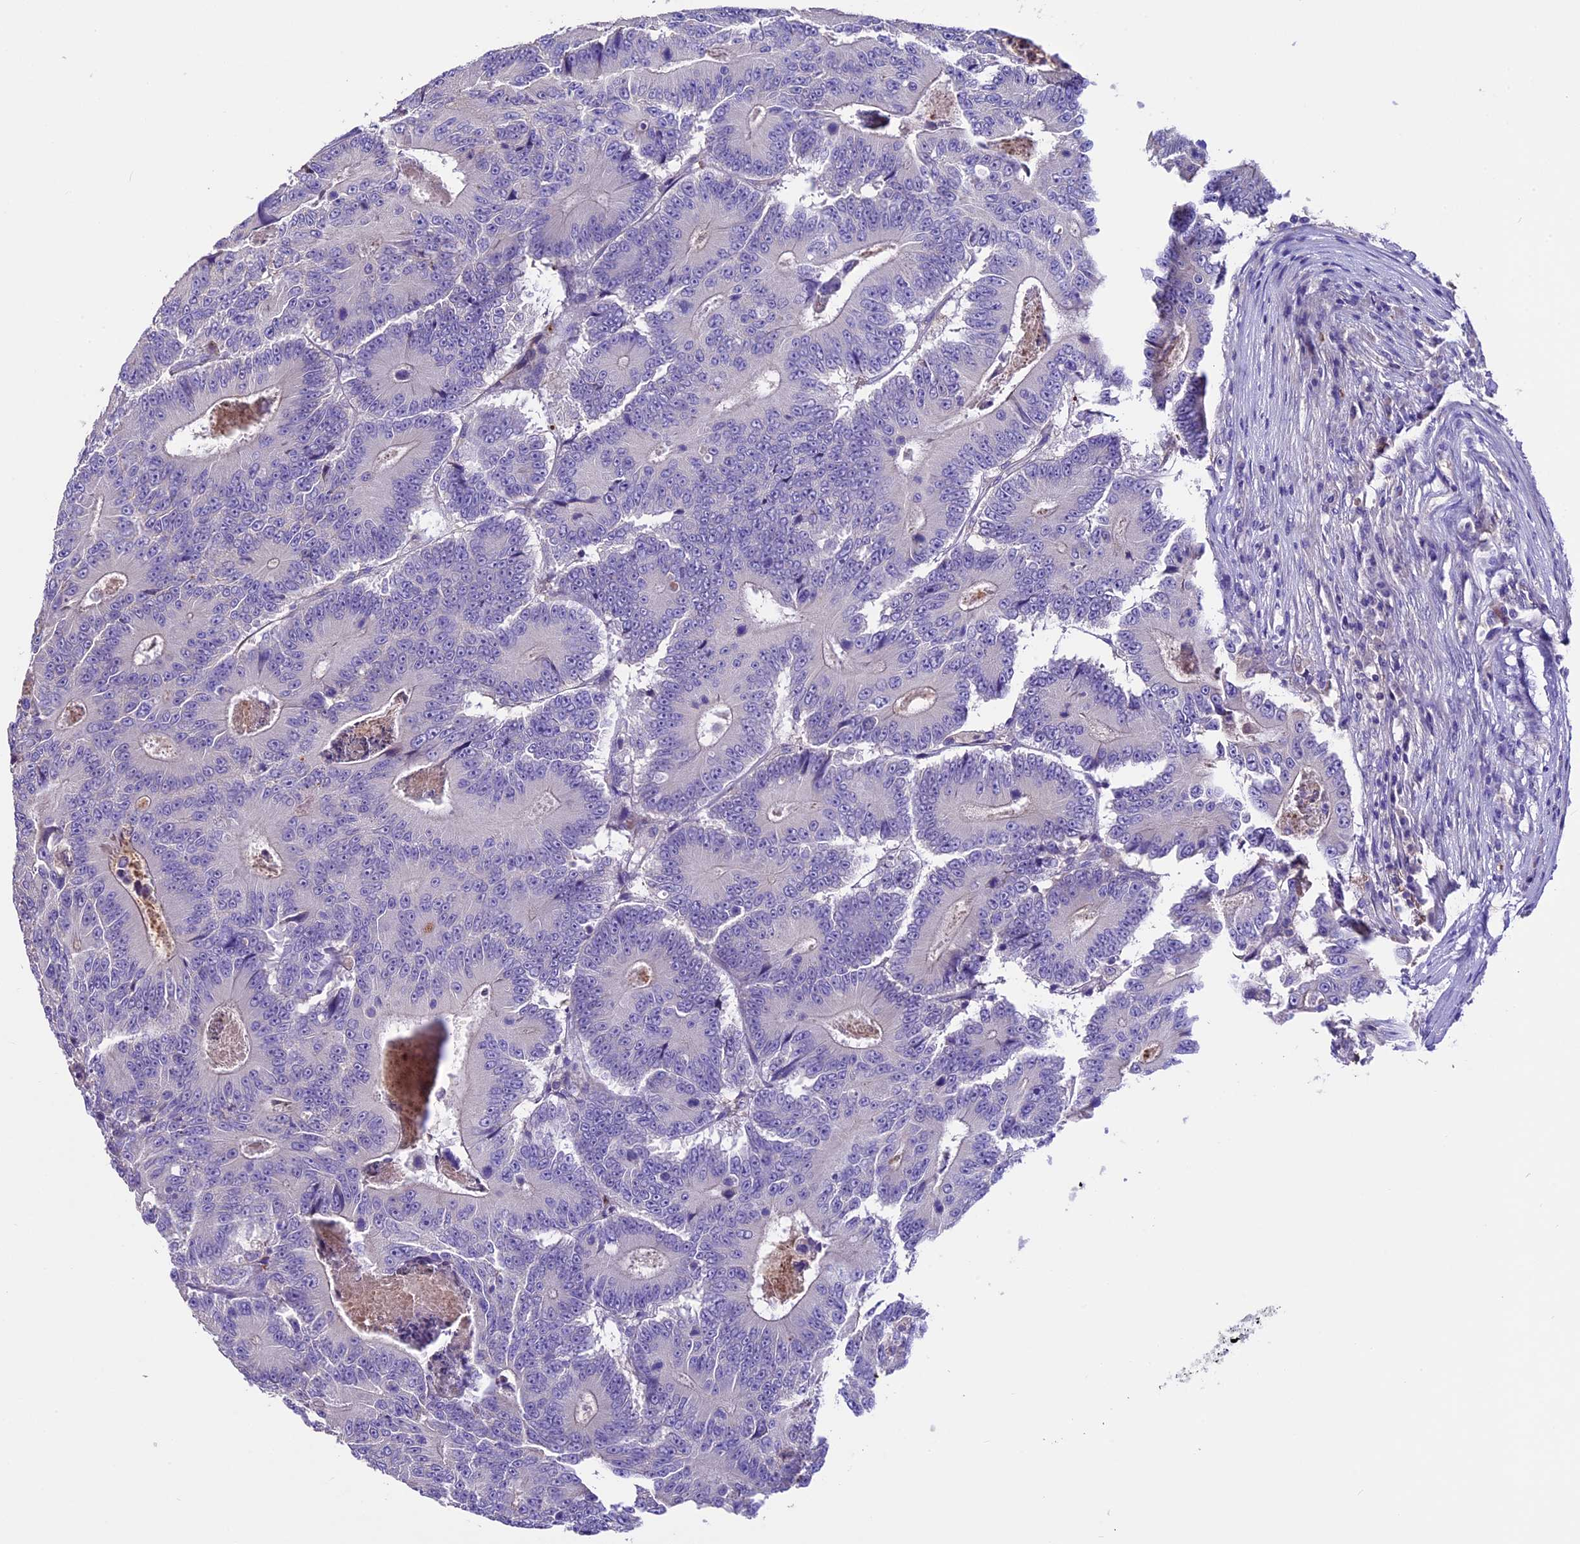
{"staining": {"intensity": "negative", "quantity": "none", "location": "none"}, "tissue": "colorectal cancer", "cell_type": "Tumor cells", "image_type": "cancer", "snomed": [{"axis": "morphology", "description": "Adenocarcinoma, NOS"}, {"axis": "topography", "description": "Colon"}], "caption": "An immunohistochemistry micrograph of adenocarcinoma (colorectal) is shown. There is no staining in tumor cells of adenocarcinoma (colorectal). (Brightfield microscopy of DAB immunohistochemistry at high magnification).", "gene": "TCP11L2", "patient": {"sex": "male", "age": 83}}